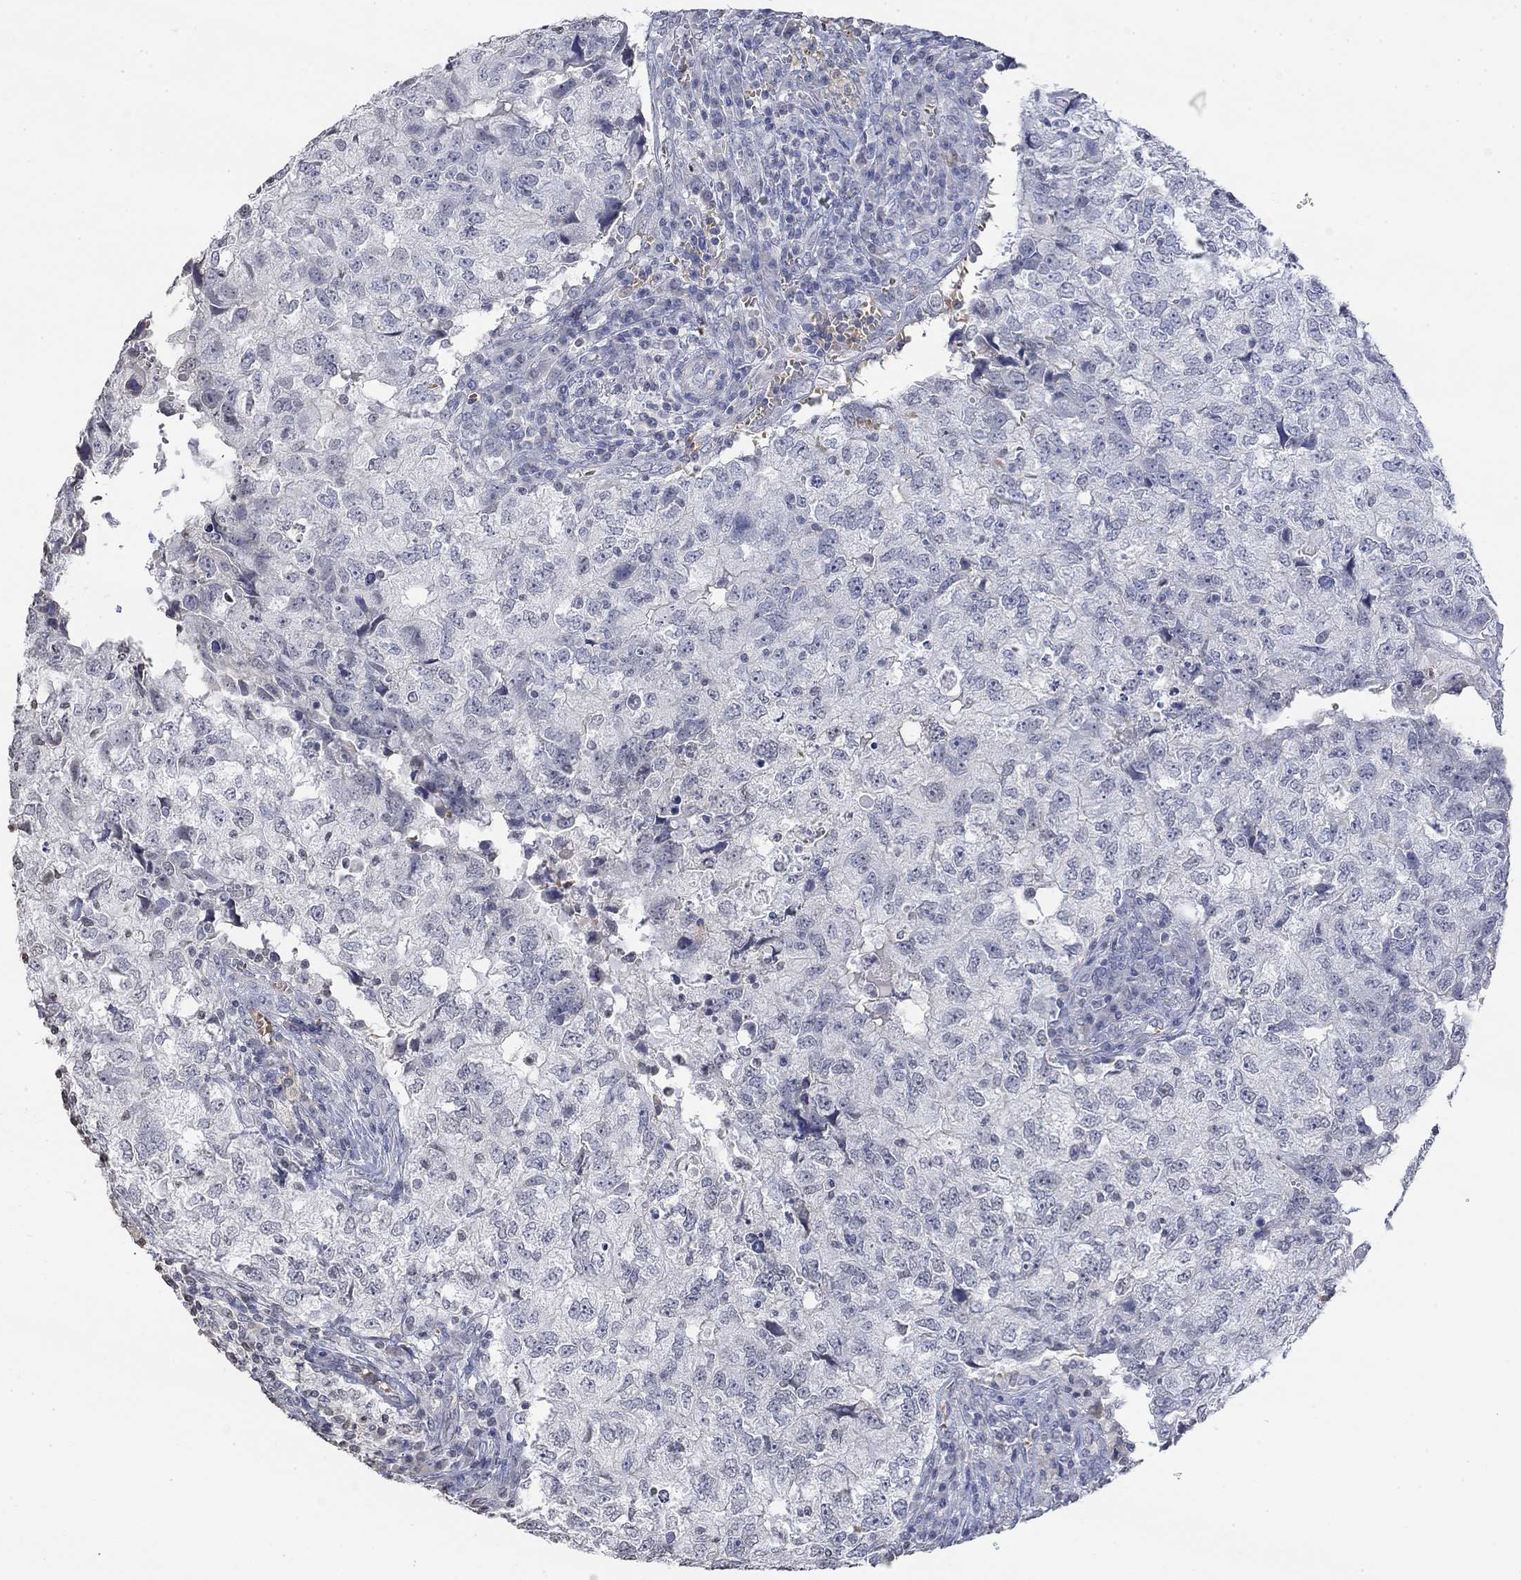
{"staining": {"intensity": "negative", "quantity": "none", "location": "none"}, "tissue": "breast cancer", "cell_type": "Tumor cells", "image_type": "cancer", "snomed": [{"axis": "morphology", "description": "Duct carcinoma"}, {"axis": "topography", "description": "Breast"}], "caption": "Breast cancer was stained to show a protein in brown. There is no significant positivity in tumor cells.", "gene": "TMEM255A", "patient": {"sex": "female", "age": 30}}